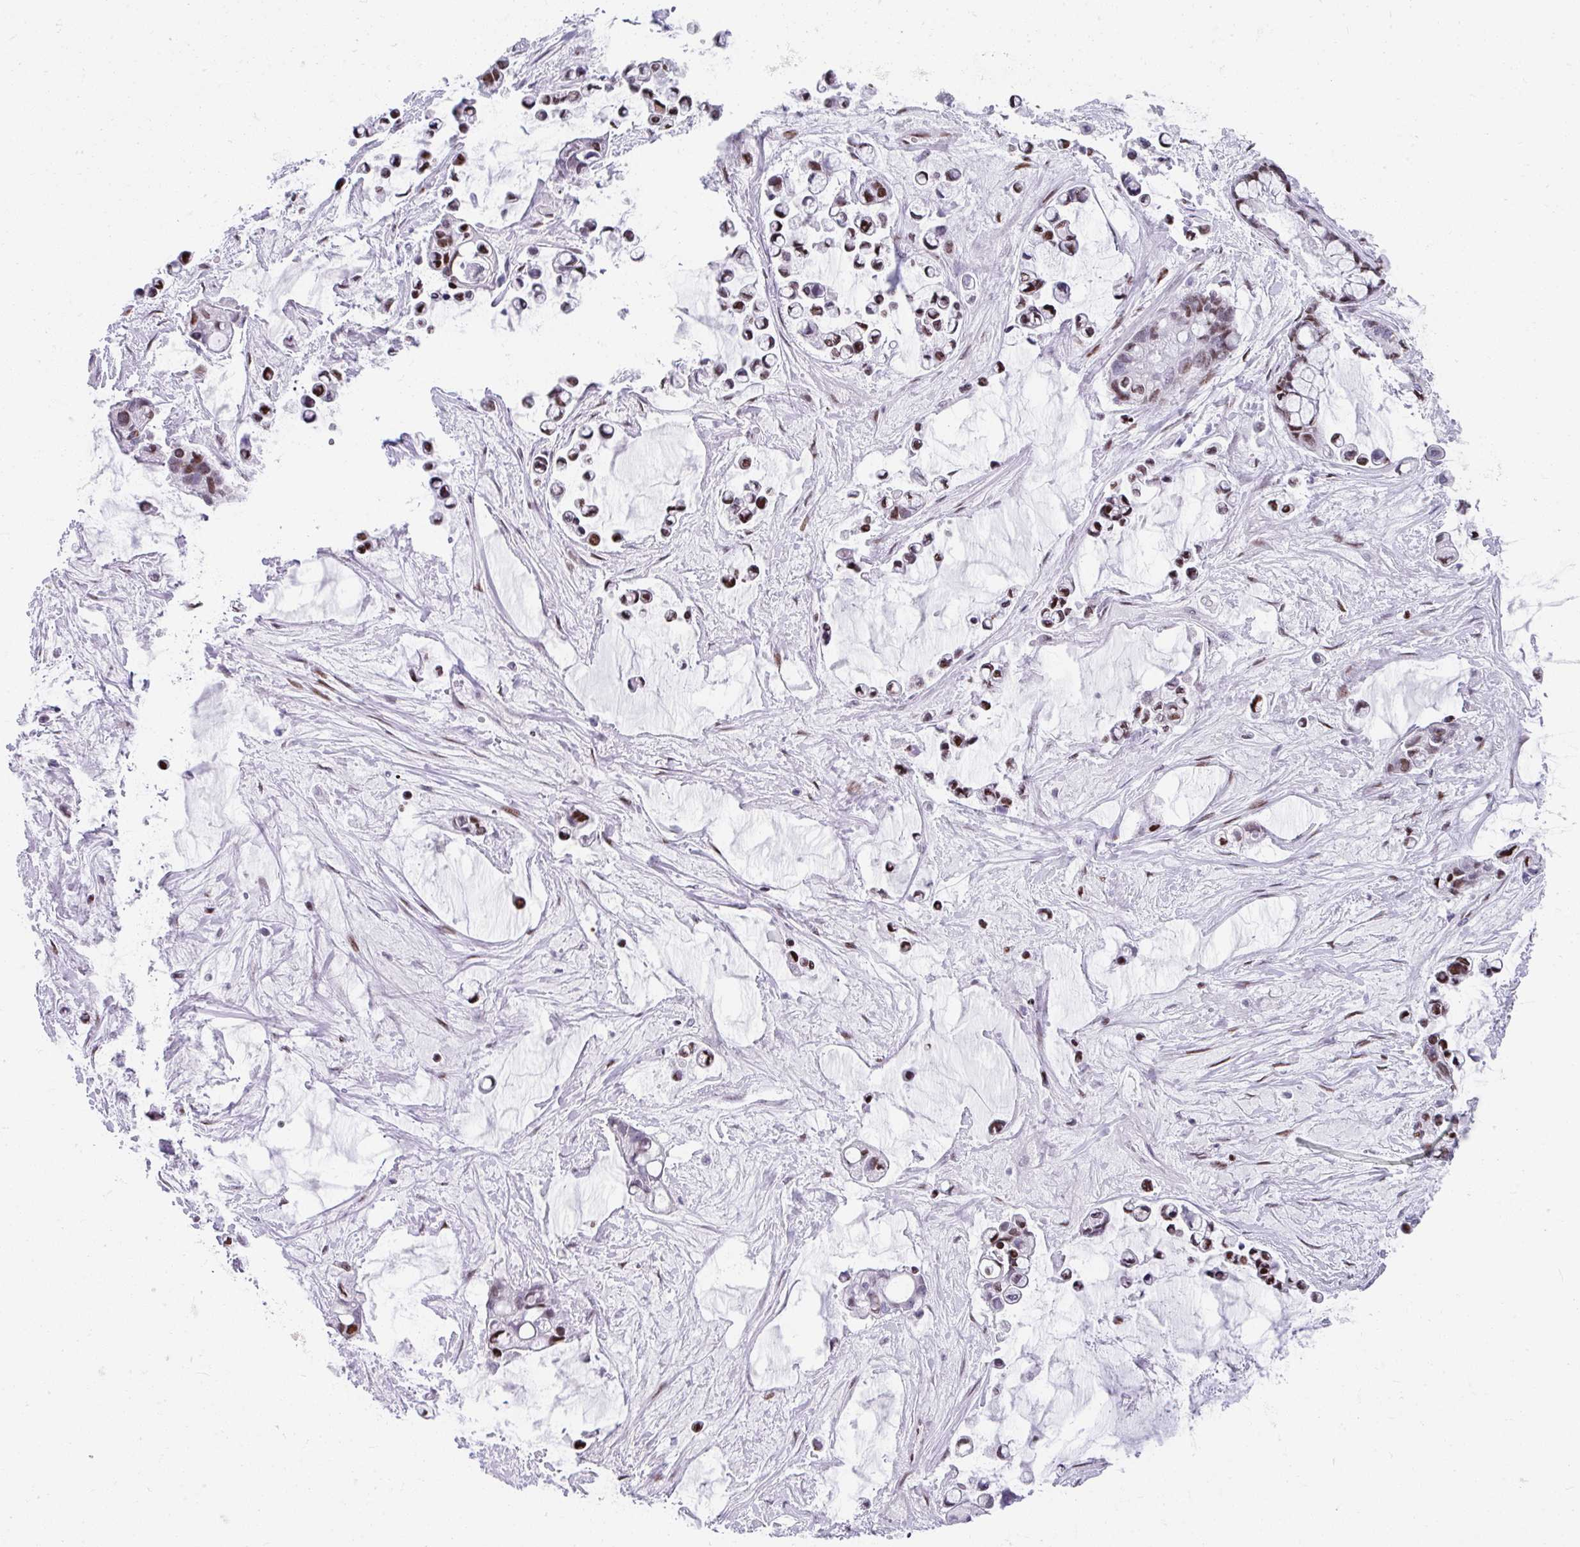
{"staining": {"intensity": "moderate", "quantity": ">75%", "location": "nuclear"}, "tissue": "ovarian cancer", "cell_type": "Tumor cells", "image_type": "cancer", "snomed": [{"axis": "morphology", "description": "Cystadenocarcinoma, mucinous, NOS"}, {"axis": "topography", "description": "Ovary"}], "caption": "Moderate nuclear protein expression is identified in about >75% of tumor cells in ovarian cancer (mucinous cystadenocarcinoma).", "gene": "TCF3", "patient": {"sex": "female", "age": 63}}